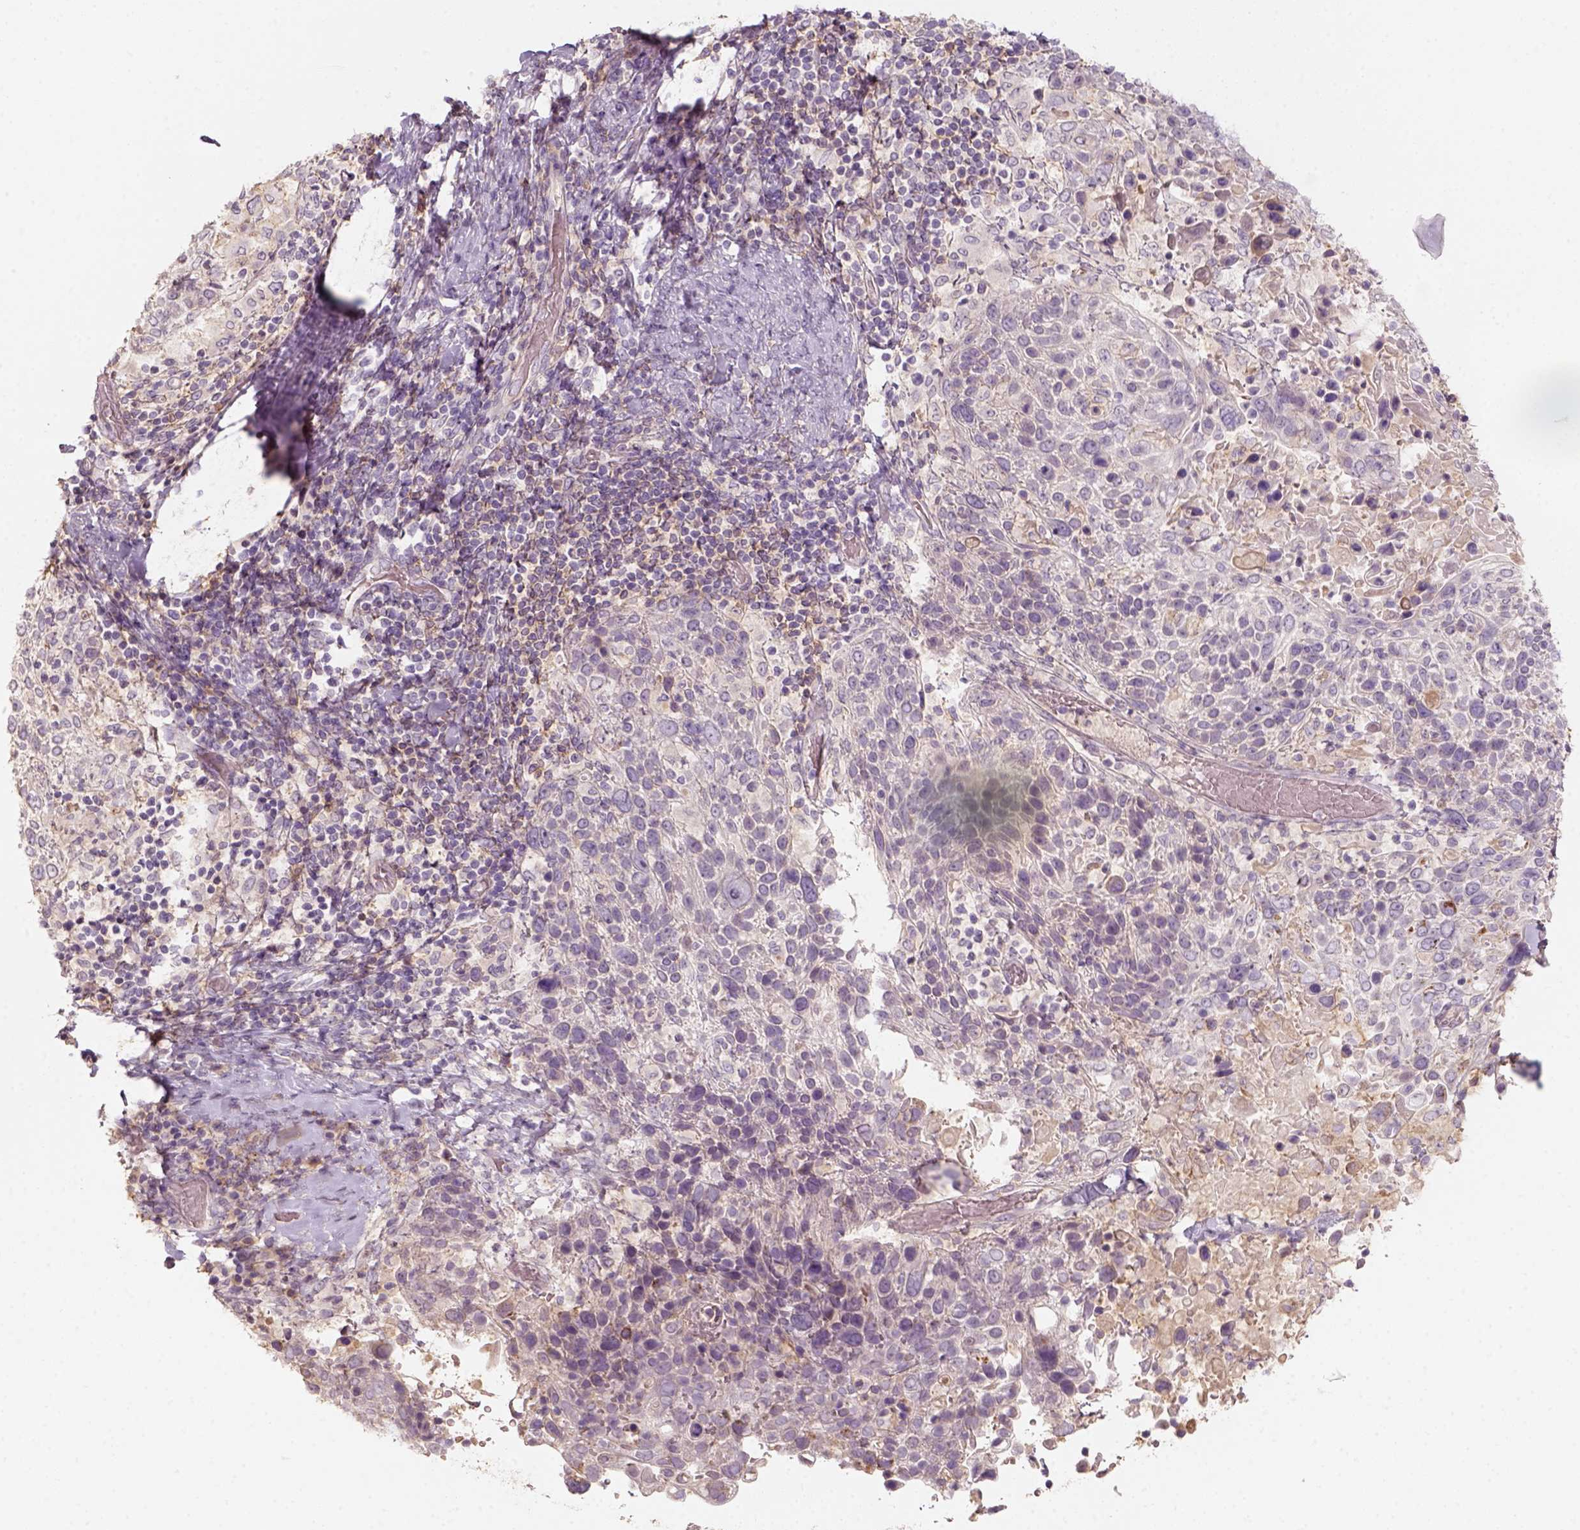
{"staining": {"intensity": "weak", "quantity": "<25%", "location": "cytoplasmic/membranous"}, "tissue": "cervical cancer", "cell_type": "Tumor cells", "image_type": "cancer", "snomed": [{"axis": "morphology", "description": "Squamous cell carcinoma, NOS"}, {"axis": "topography", "description": "Cervix"}], "caption": "A histopathology image of human squamous cell carcinoma (cervical) is negative for staining in tumor cells.", "gene": "AQP9", "patient": {"sex": "female", "age": 61}}